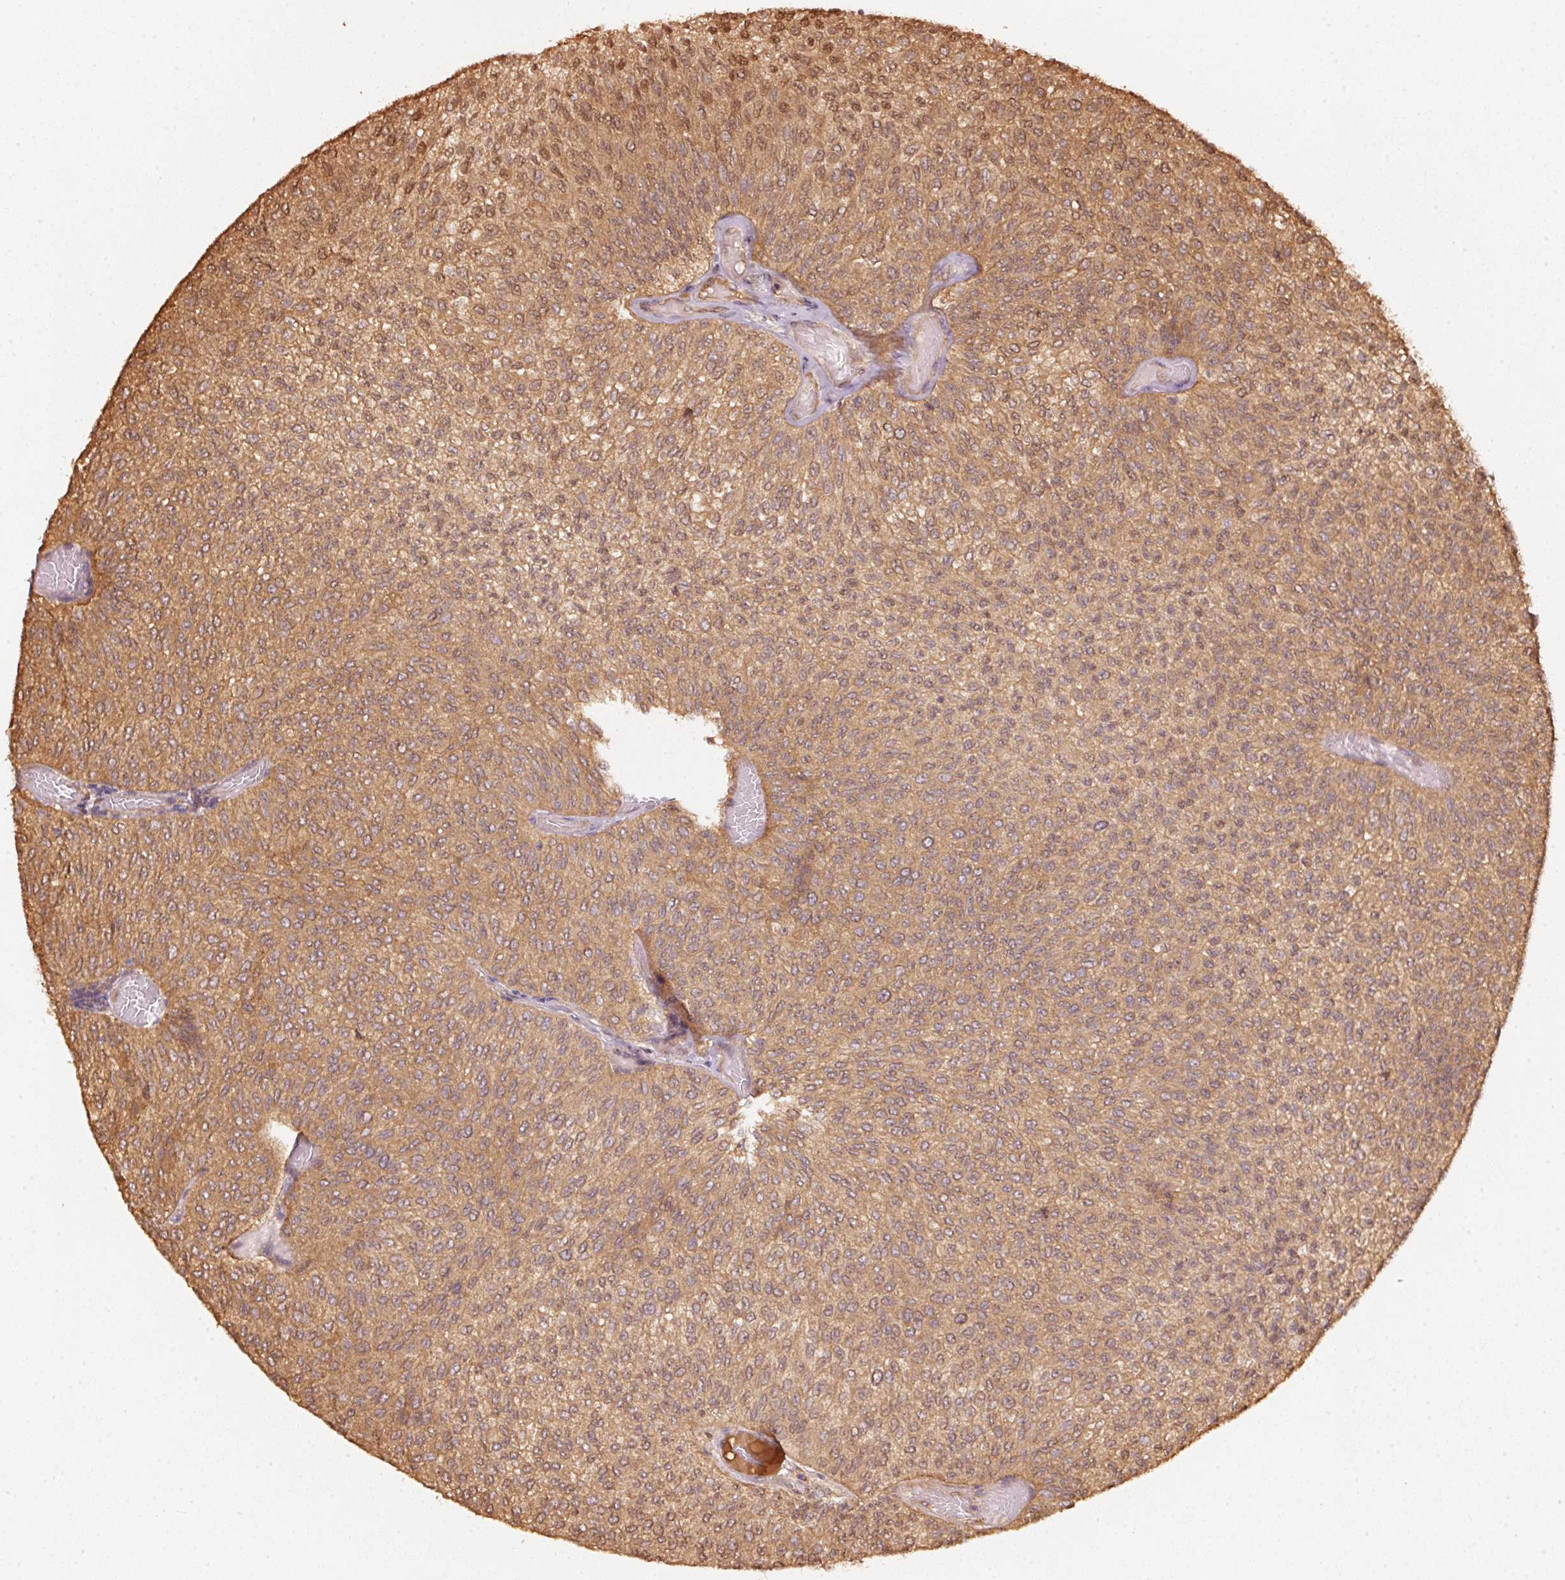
{"staining": {"intensity": "moderate", "quantity": ">75%", "location": "cytoplasmic/membranous,nuclear"}, "tissue": "urothelial cancer", "cell_type": "Tumor cells", "image_type": "cancer", "snomed": [{"axis": "morphology", "description": "Urothelial carcinoma, Low grade"}, {"axis": "topography", "description": "Urinary bladder"}], "caption": "Immunohistochemical staining of urothelial carcinoma (low-grade) displays medium levels of moderate cytoplasmic/membranous and nuclear staining in about >75% of tumor cells.", "gene": "STAU1", "patient": {"sex": "male", "age": 78}}